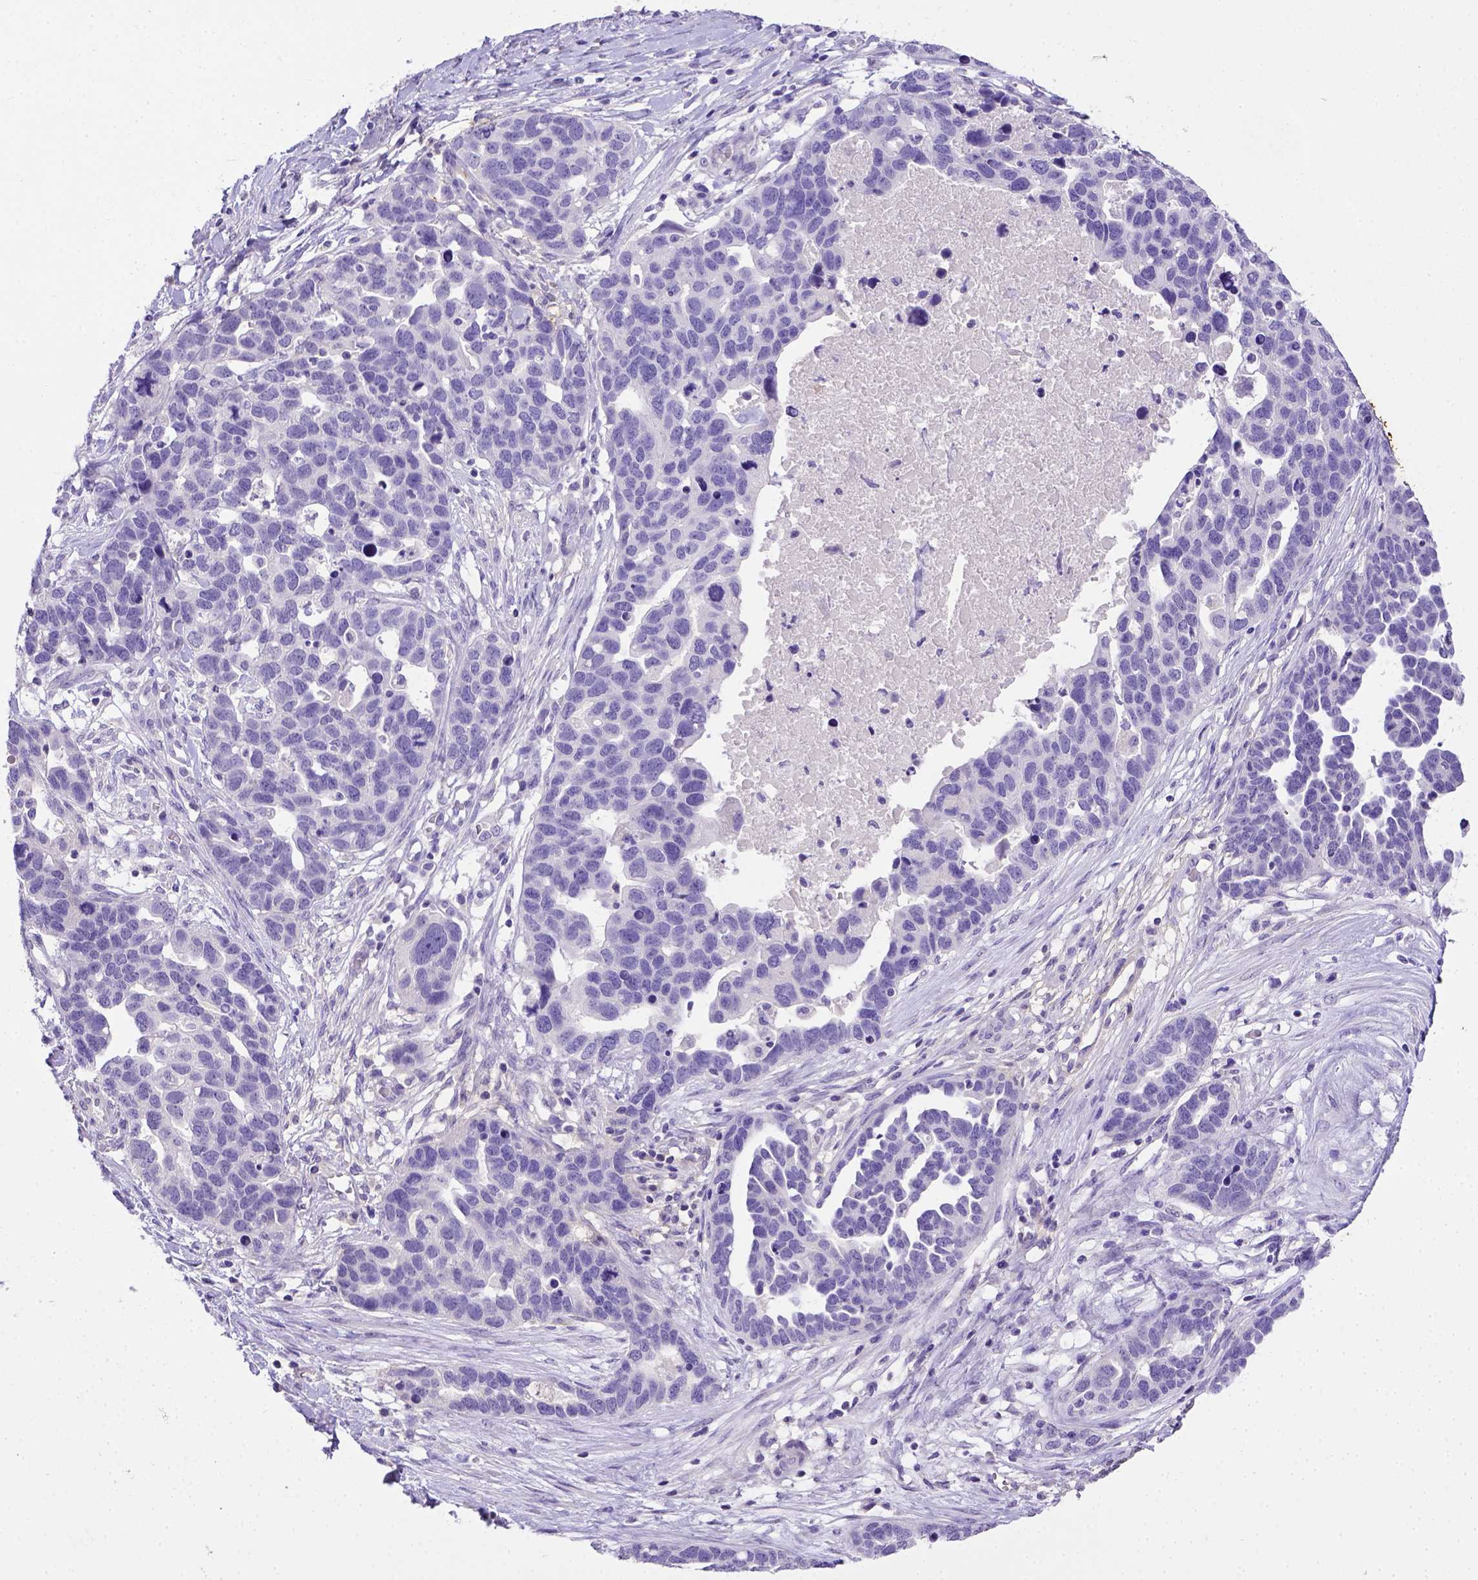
{"staining": {"intensity": "negative", "quantity": "none", "location": "none"}, "tissue": "ovarian cancer", "cell_type": "Tumor cells", "image_type": "cancer", "snomed": [{"axis": "morphology", "description": "Cystadenocarcinoma, serous, NOS"}, {"axis": "topography", "description": "Ovary"}], "caption": "The immunohistochemistry micrograph has no significant positivity in tumor cells of serous cystadenocarcinoma (ovarian) tissue.", "gene": "B3GAT1", "patient": {"sex": "female", "age": 54}}